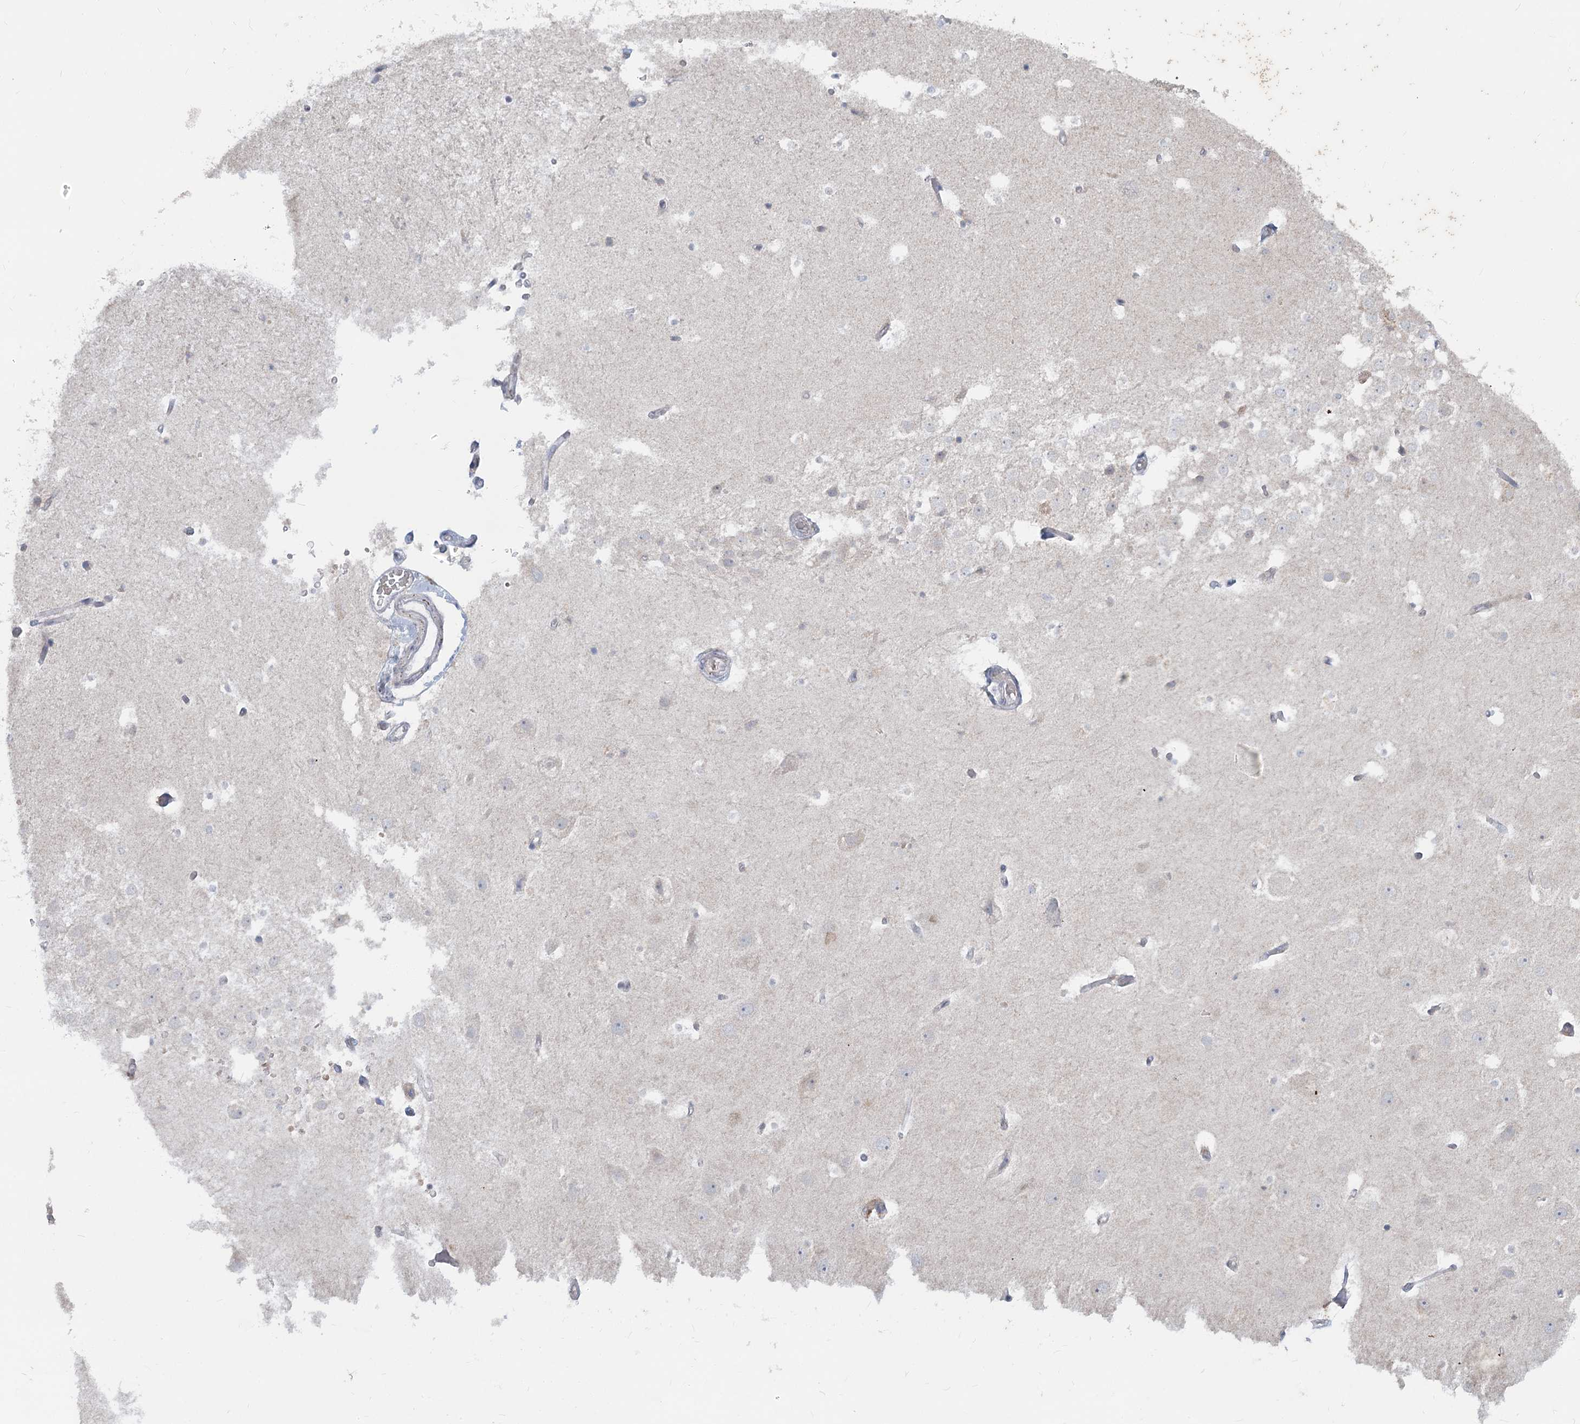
{"staining": {"intensity": "negative", "quantity": "none", "location": "none"}, "tissue": "hippocampus", "cell_type": "Glial cells", "image_type": "normal", "snomed": [{"axis": "morphology", "description": "Normal tissue, NOS"}, {"axis": "topography", "description": "Hippocampus"}], "caption": "Protein analysis of normal hippocampus reveals no significant positivity in glial cells.", "gene": "MTG1", "patient": {"sex": "female", "age": 52}}